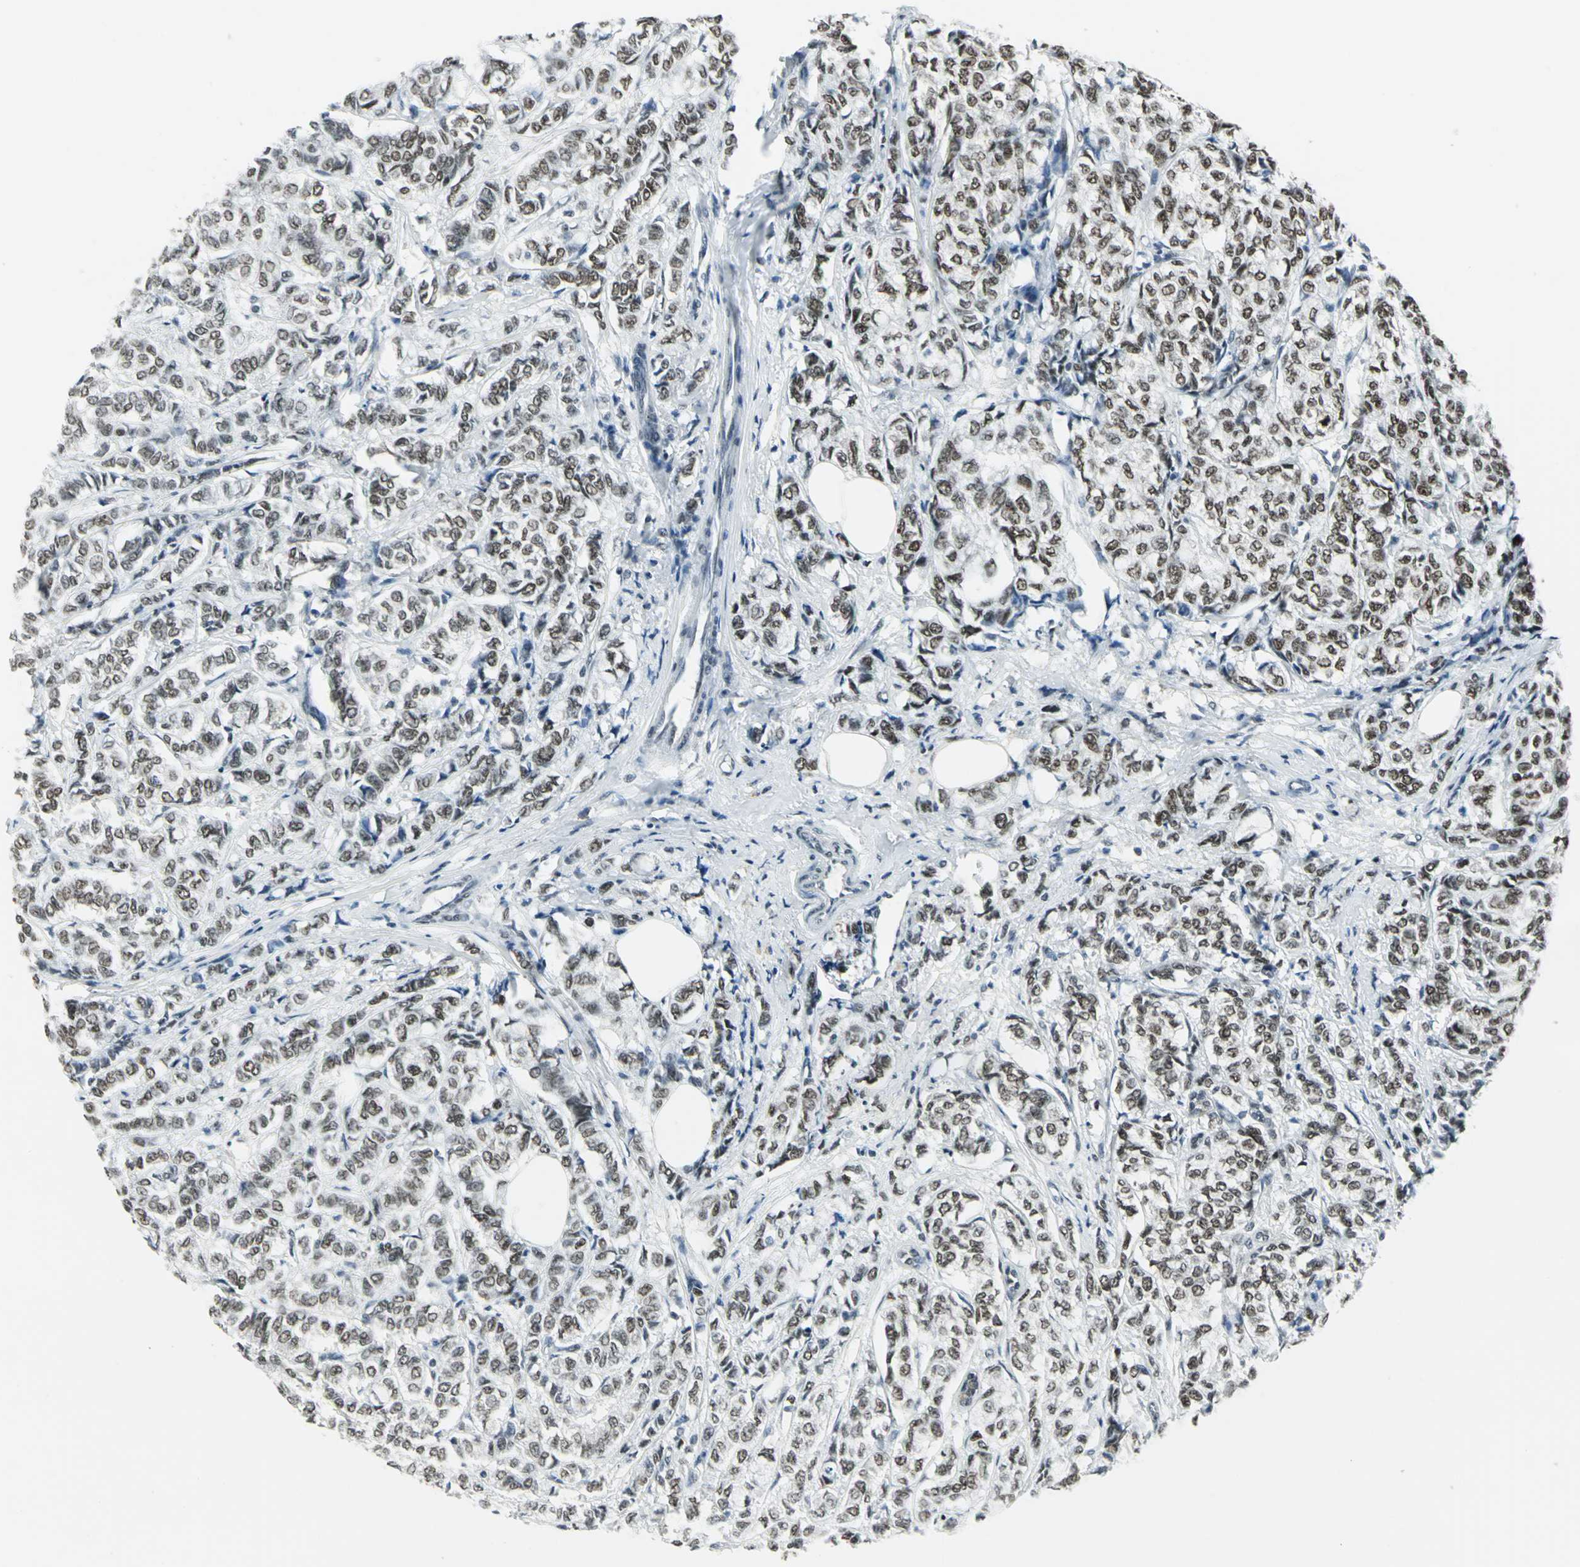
{"staining": {"intensity": "strong", "quantity": ">75%", "location": "nuclear"}, "tissue": "breast cancer", "cell_type": "Tumor cells", "image_type": "cancer", "snomed": [{"axis": "morphology", "description": "Lobular carcinoma"}, {"axis": "topography", "description": "Breast"}], "caption": "Breast cancer (lobular carcinoma) tissue exhibits strong nuclear expression in approximately >75% of tumor cells", "gene": "ADNP", "patient": {"sex": "female", "age": 60}}